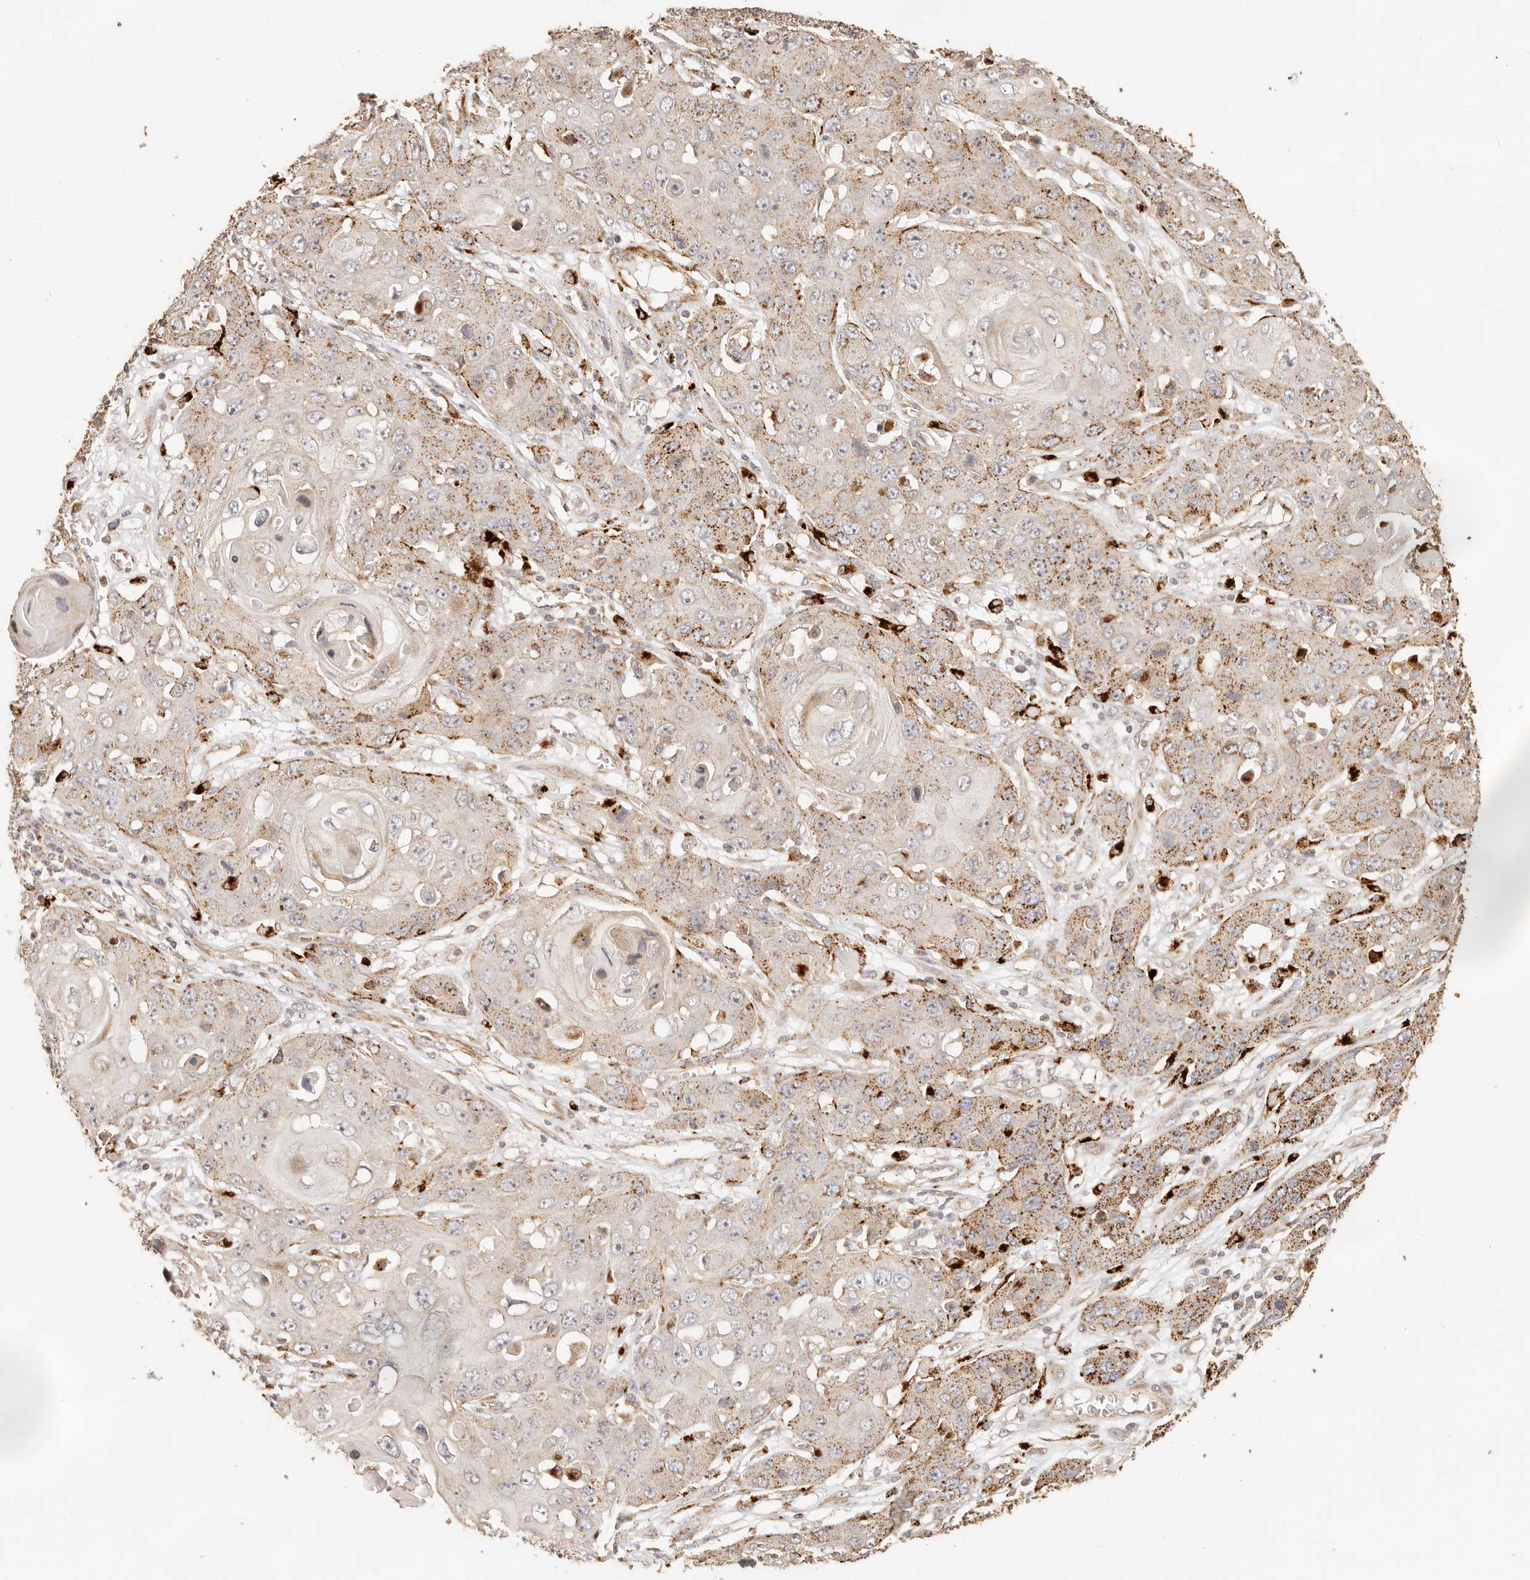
{"staining": {"intensity": "moderate", "quantity": "25%-75%", "location": "cytoplasmic/membranous"}, "tissue": "skin cancer", "cell_type": "Tumor cells", "image_type": "cancer", "snomed": [{"axis": "morphology", "description": "Squamous cell carcinoma, NOS"}, {"axis": "topography", "description": "Skin"}], "caption": "Immunohistochemical staining of human skin squamous cell carcinoma shows medium levels of moderate cytoplasmic/membranous protein staining in approximately 25%-75% of tumor cells.", "gene": "PTPN22", "patient": {"sex": "male", "age": 55}}